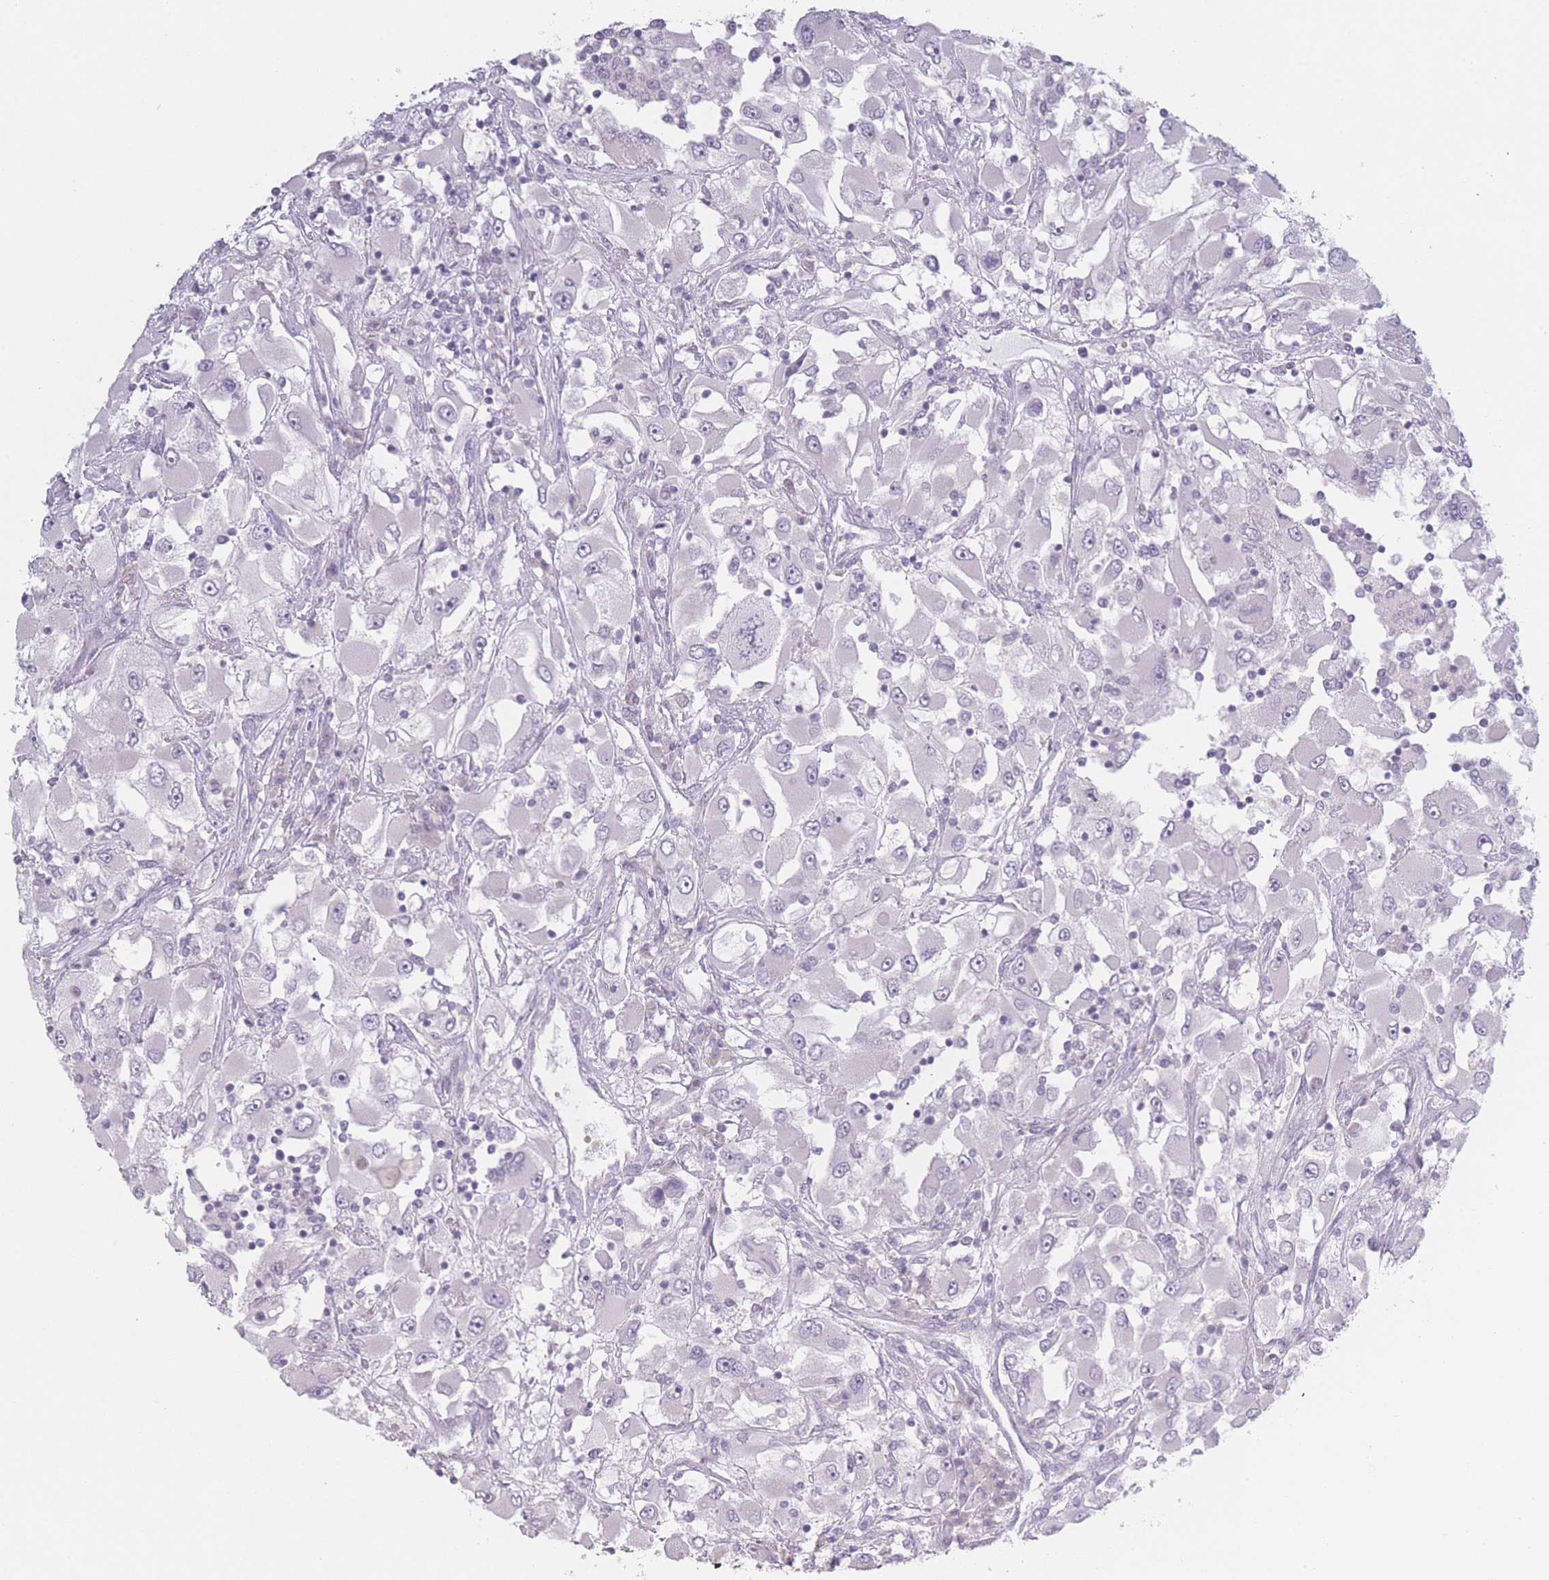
{"staining": {"intensity": "negative", "quantity": "none", "location": "none"}, "tissue": "renal cancer", "cell_type": "Tumor cells", "image_type": "cancer", "snomed": [{"axis": "morphology", "description": "Adenocarcinoma, NOS"}, {"axis": "topography", "description": "Kidney"}], "caption": "DAB (3,3'-diaminobenzidine) immunohistochemical staining of human renal cancer reveals no significant staining in tumor cells. (Immunohistochemistry, brightfield microscopy, high magnification).", "gene": "RASL10B", "patient": {"sex": "female", "age": 52}}